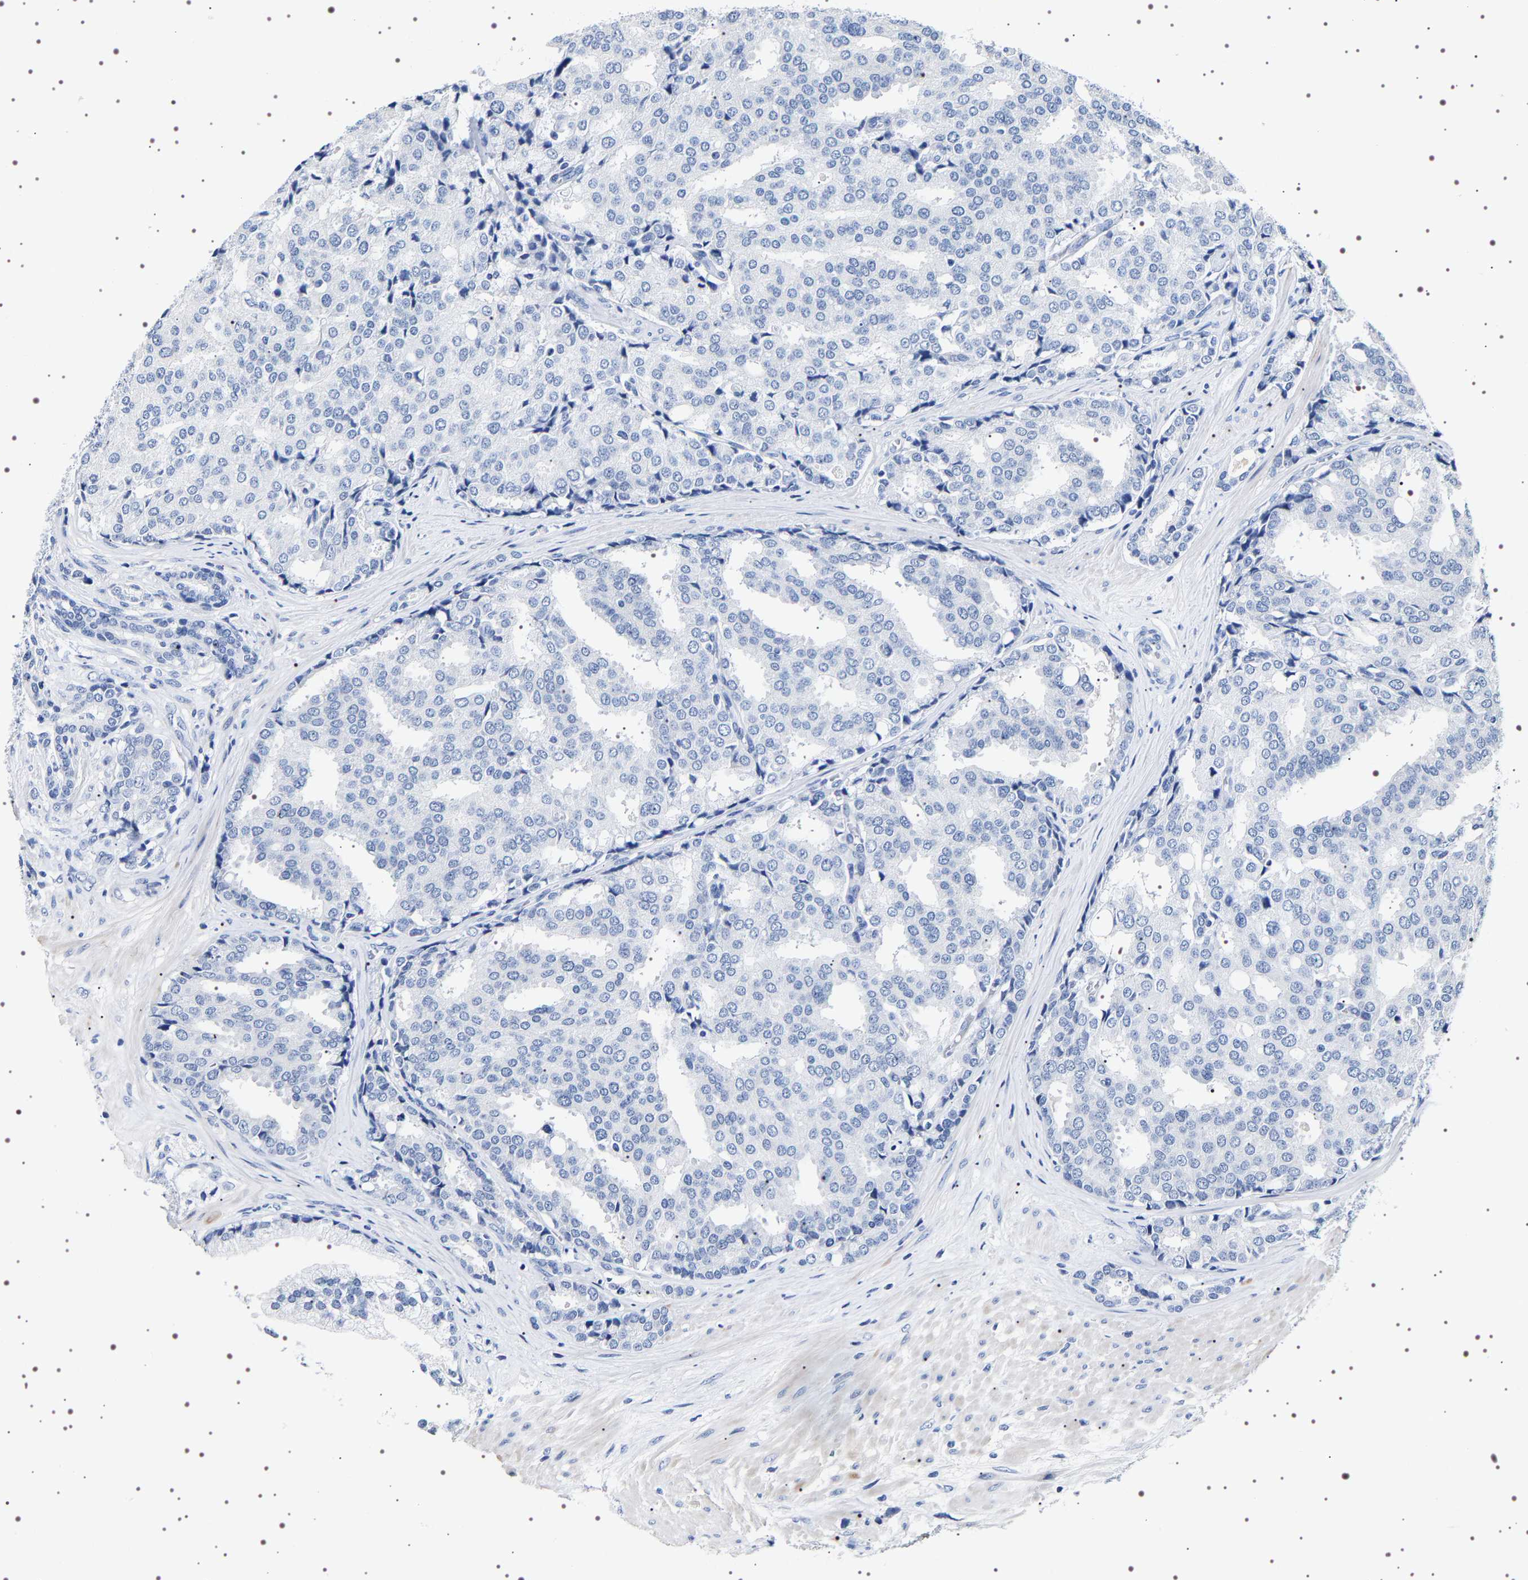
{"staining": {"intensity": "negative", "quantity": "none", "location": "none"}, "tissue": "prostate cancer", "cell_type": "Tumor cells", "image_type": "cancer", "snomed": [{"axis": "morphology", "description": "Adenocarcinoma, High grade"}, {"axis": "topography", "description": "Prostate"}], "caption": "Immunohistochemical staining of adenocarcinoma (high-grade) (prostate) reveals no significant staining in tumor cells.", "gene": "UBQLN3", "patient": {"sex": "male", "age": 50}}